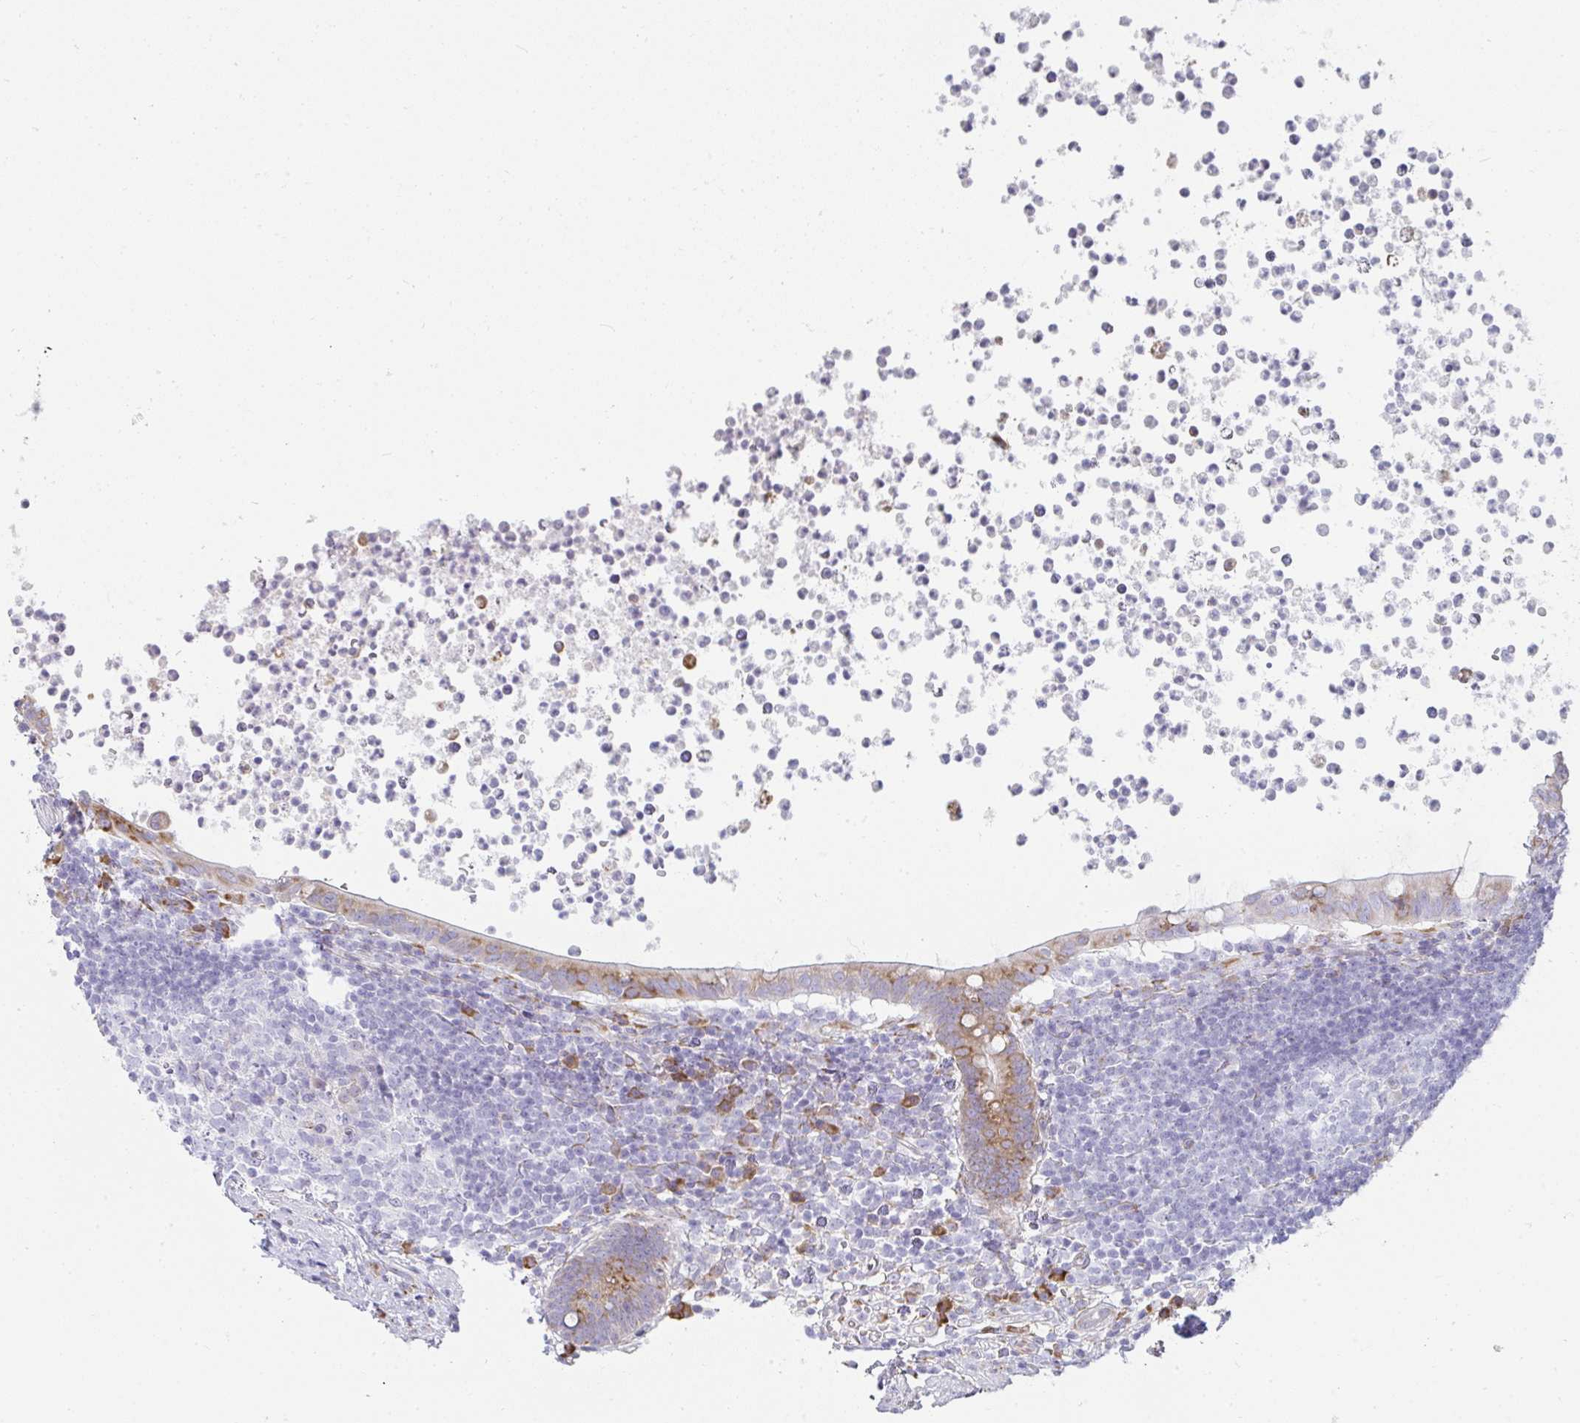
{"staining": {"intensity": "moderate", "quantity": "<25%", "location": "cytoplasmic/membranous"}, "tissue": "appendix", "cell_type": "Glandular cells", "image_type": "normal", "snomed": [{"axis": "morphology", "description": "Normal tissue, NOS"}, {"axis": "topography", "description": "Appendix"}], "caption": "IHC micrograph of benign appendix: human appendix stained using immunohistochemistry reveals low levels of moderate protein expression localized specifically in the cytoplasmic/membranous of glandular cells, appearing as a cytoplasmic/membranous brown color.", "gene": "SHROOM1", "patient": {"sex": "female", "age": 56}}